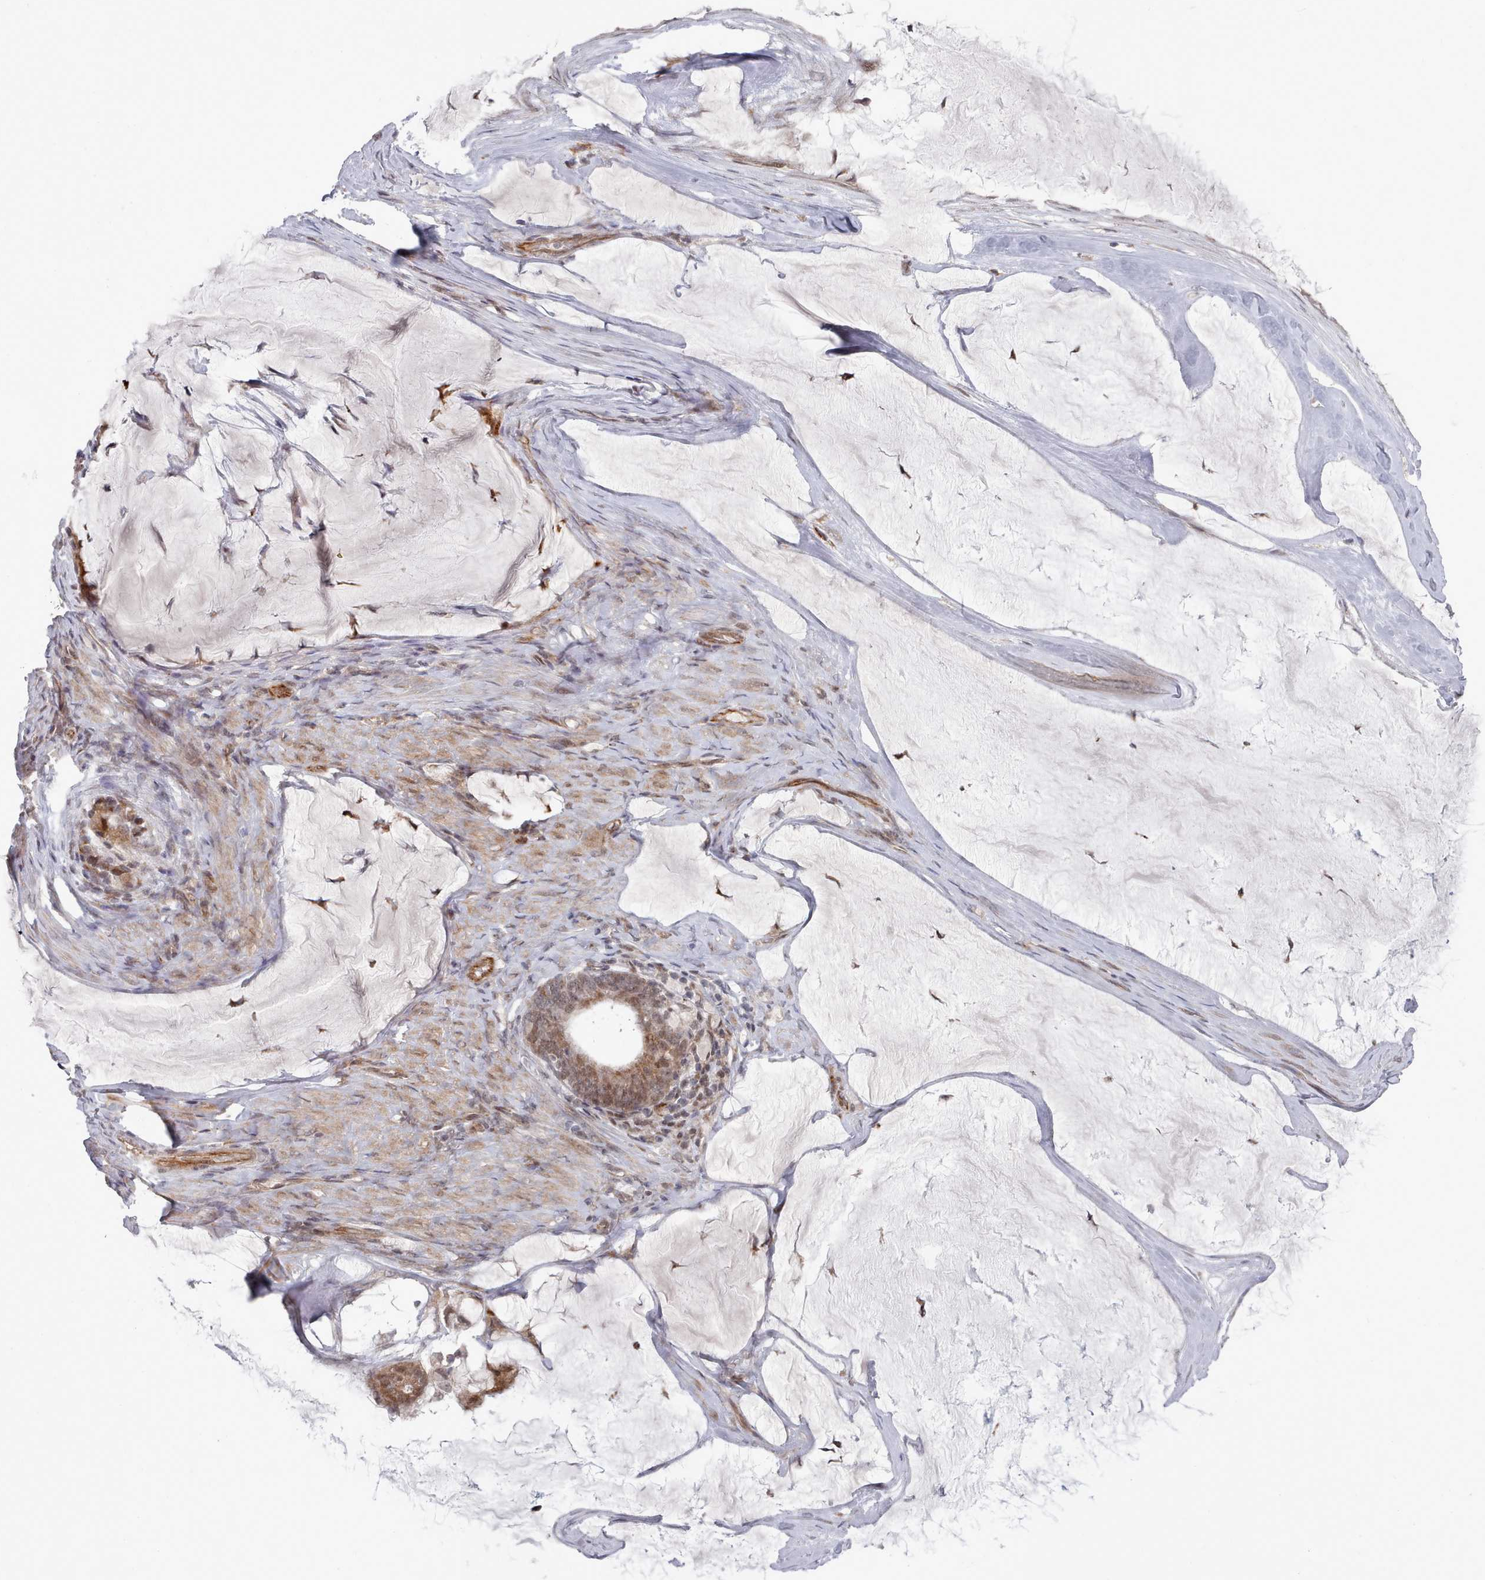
{"staining": {"intensity": "moderate", "quantity": "25%-75%", "location": "cytoplasmic/membranous,nuclear"}, "tissue": "ovarian cancer", "cell_type": "Tumor cells", "image_type": "cancer", "snomed": [{"axis": "morphology", "description": "Cystadenocarcinoma, mucinous, NOS"}, {"axis": "topography", "description": "Ovary"}], "caption": "Ovarian cancer stained with DAB immunohistochemistry (IHC) demonstrates medium levels of moderate cytoplasmic/membranous and nuclear positivity in about 25%-75% of tumor cells.", "gene": "CPSF4", "patient": {"sex": "female", "age": 61}}